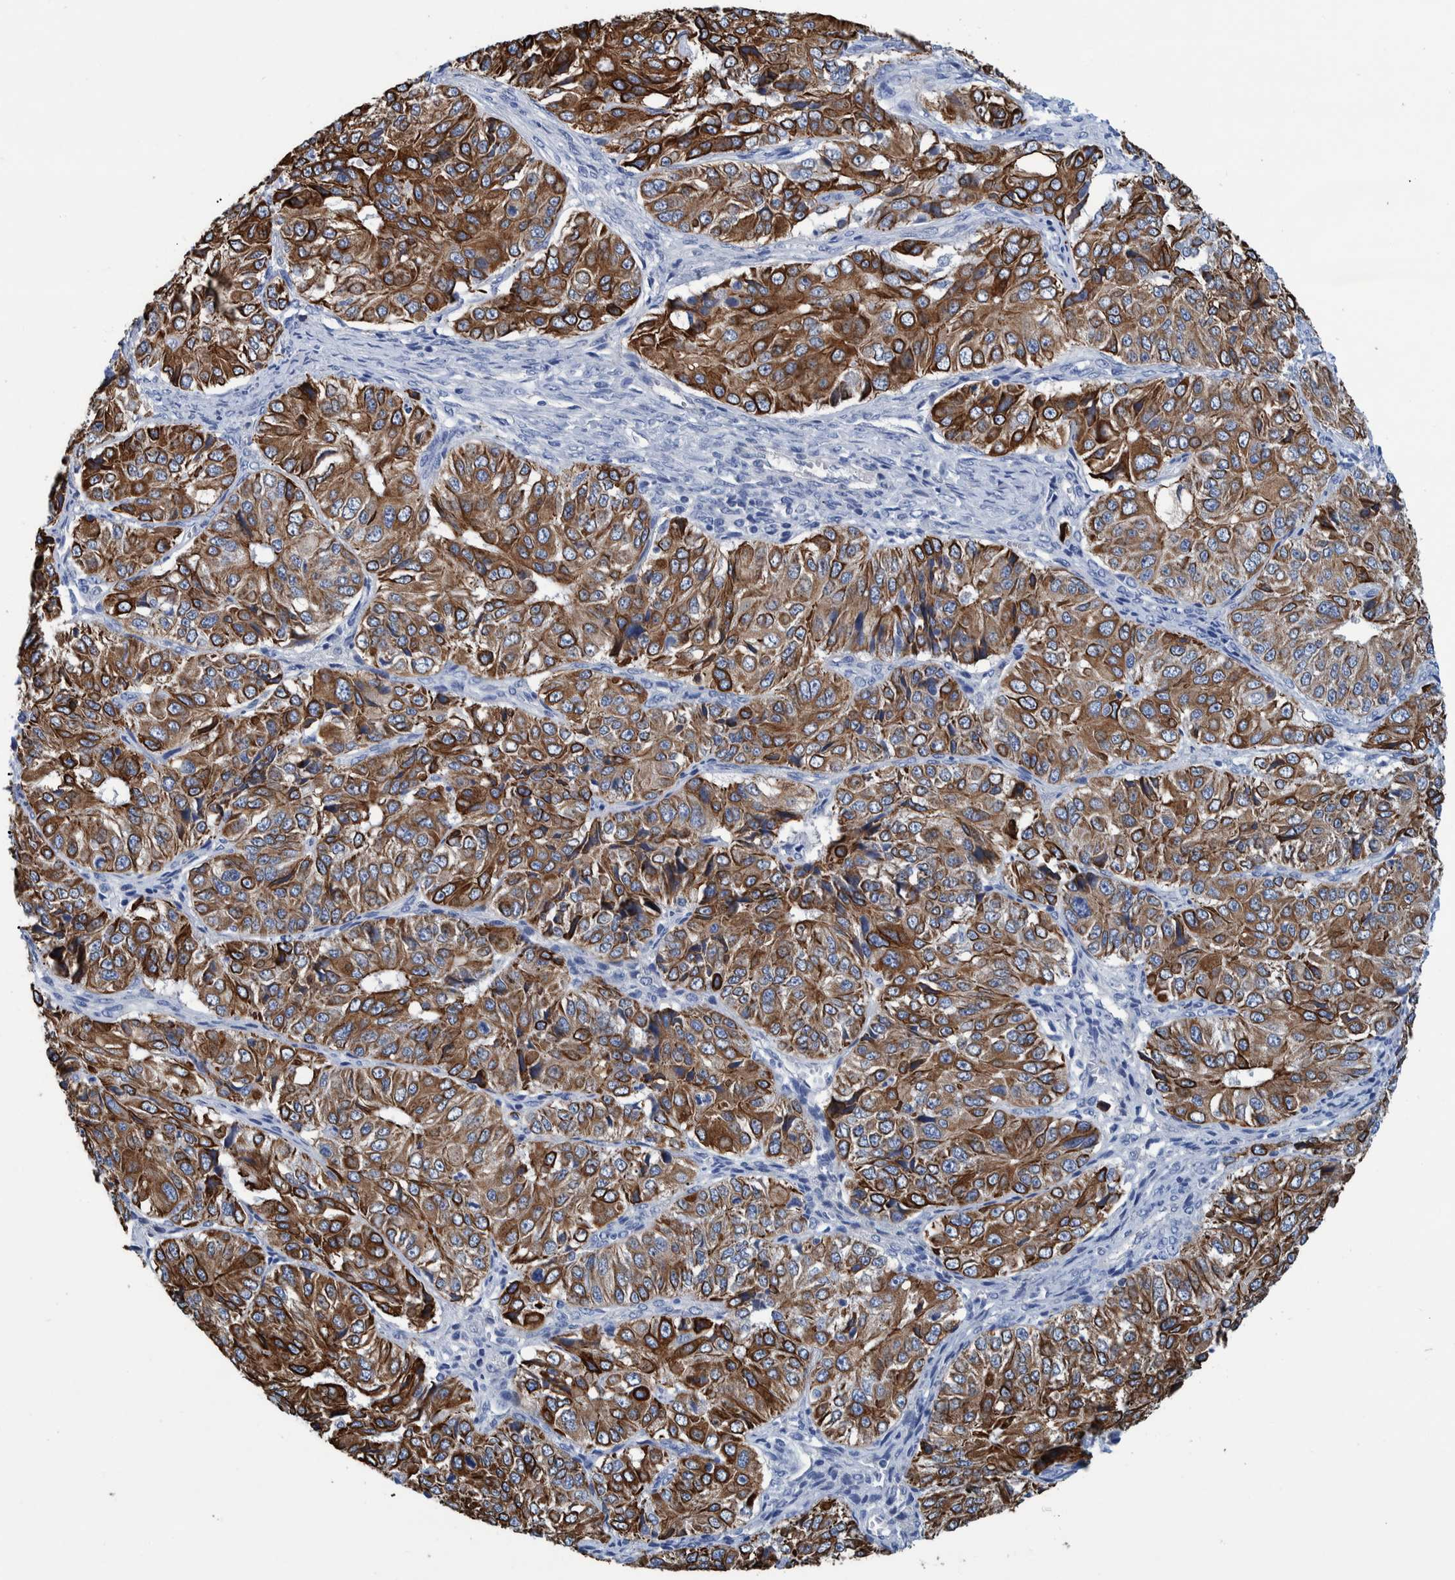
{"staining": {"intensity": "strong", "quantity": ">75%", "location": "cytoplasmic/membranous"}, "tissue": "ovarian cancer", "cell_type": "Tumor cells", "image_type": "cancer", "snomed": [{"axis": "morphology", "description": "Carcinoma, endometroid"}, {"axis": "topography", "description": "Ovary"}], "caption": "The immunohistochemical stain shows strong cytoplasmic/membranous expression in tumor cells of ovarian cancer tissue. The staining was performed using DAB (3,3'-diaminobenzidine), with brown indicating positive protein expression. Nuclei are stained blue with hematoxylin.", "gene": "MKS1", "patient": {"sex": "female", "age": 51}}